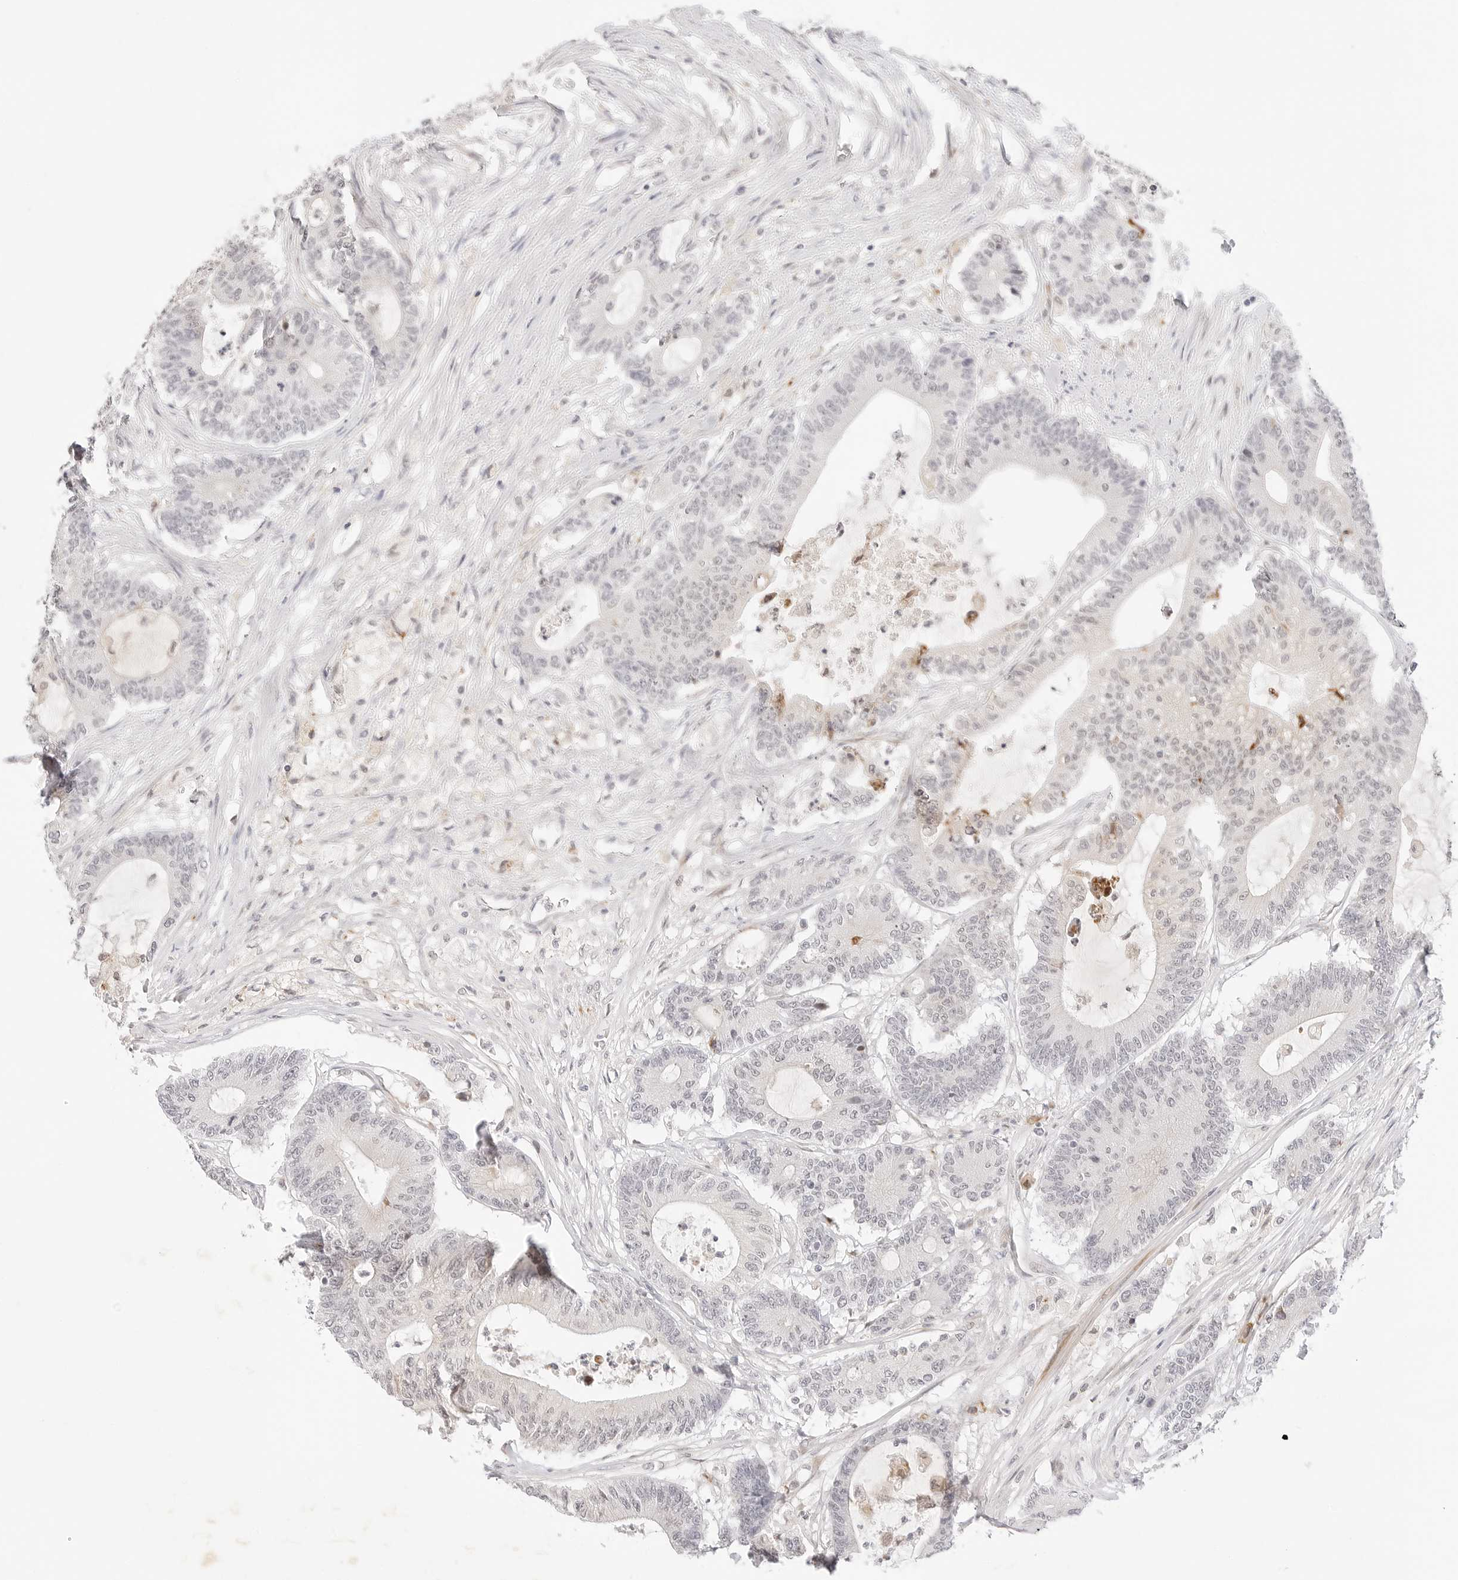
{"staining": {"intensity": "negative", "quantity": "none", "location": "none"}, "tissue": "colorectal cancer", "cell_type": "Tumor cells", "image_type": "cancer", "snomed": [{"axis": "morphology", "description": "Adenocarcinoma, NOS"}, {"axis": "topography", "description": "Colon"}], "caption": "Tumor cells show no significant protein staining in adenocarcinoma (colorectal).", "gene": "XKR4", "patient": {"sex": "female", "age": 84}}